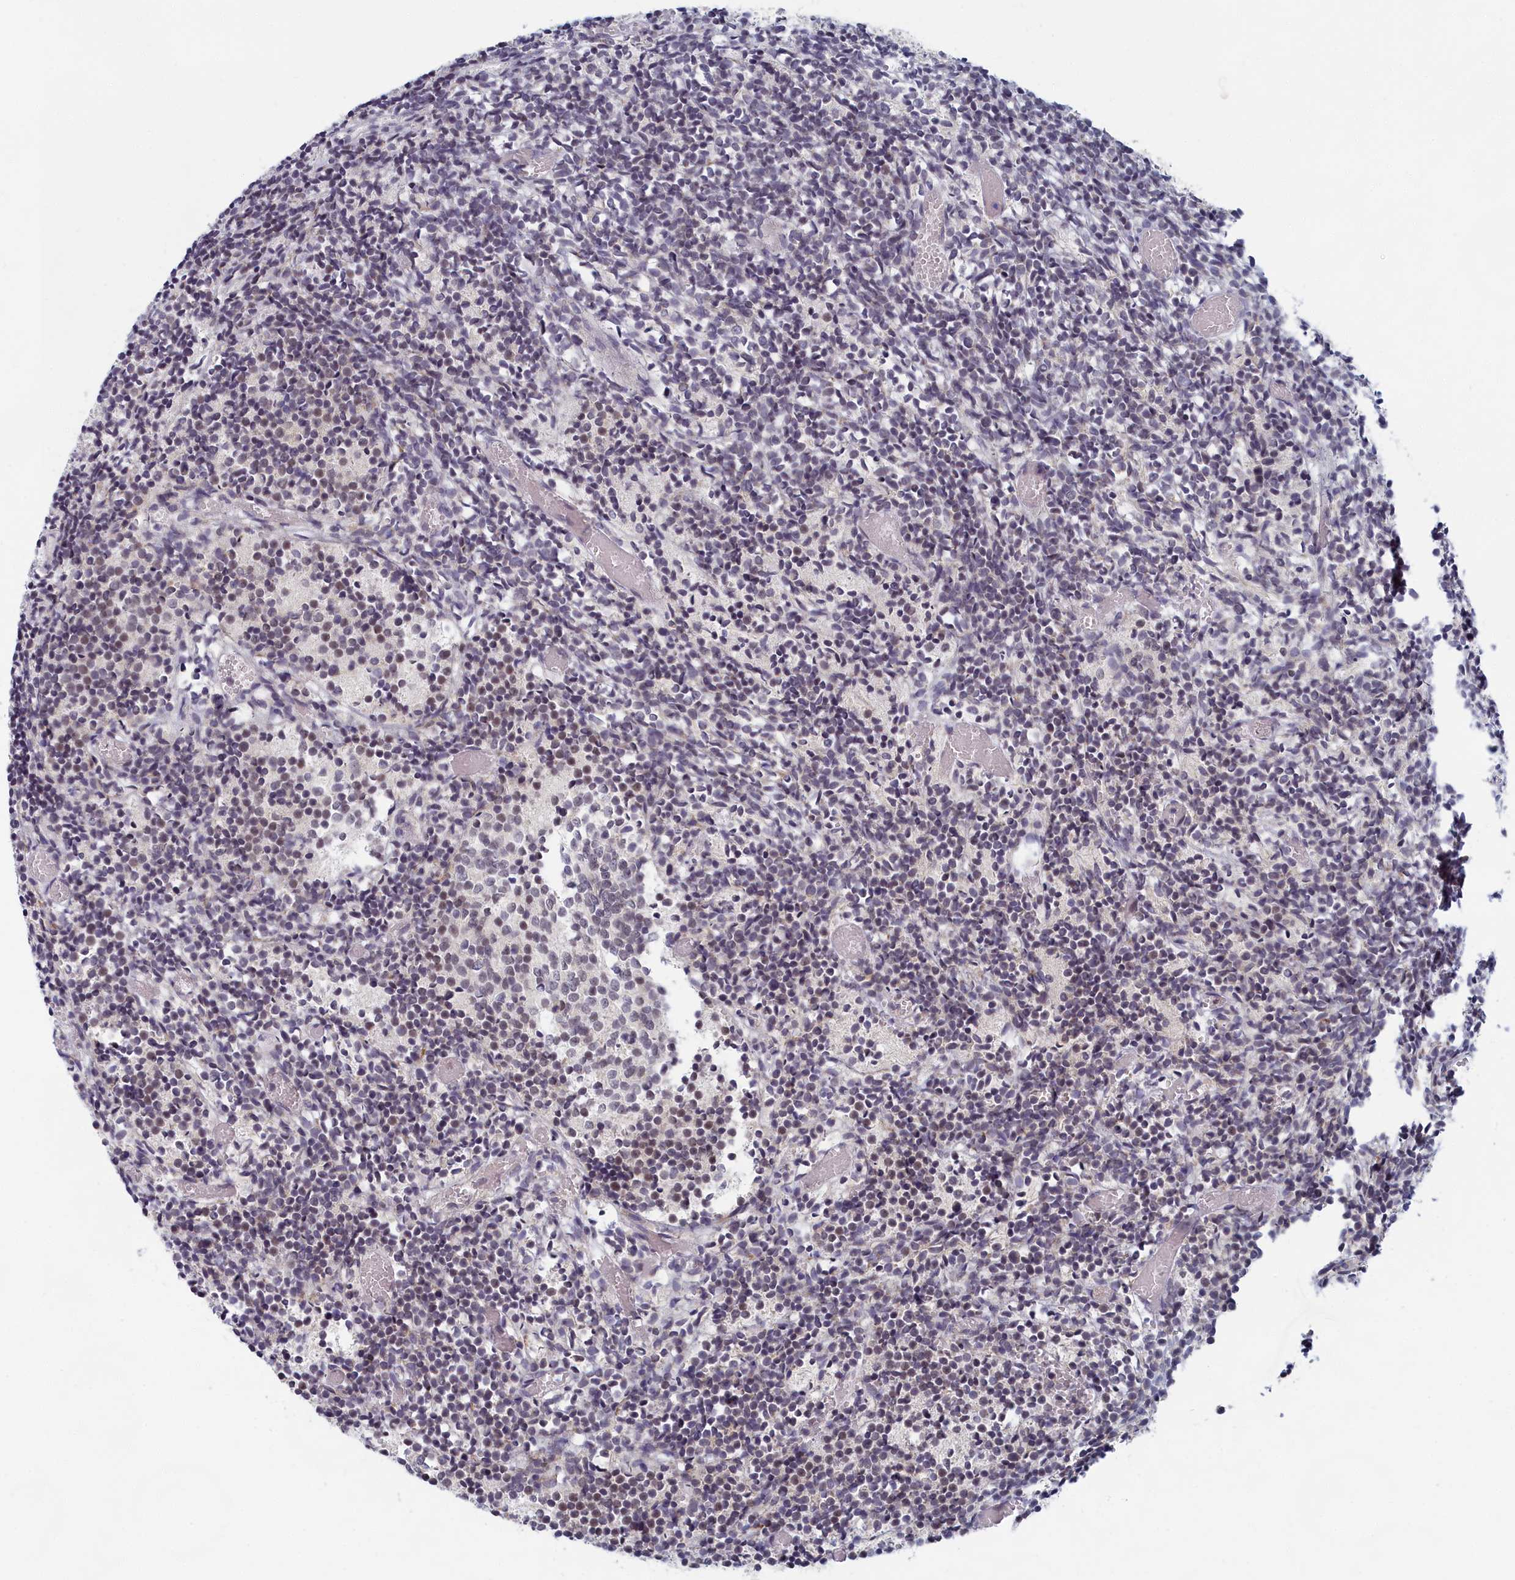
{"staining": {"intensity": "weak", "quantity": "<25%", "location": "nuclear"}, "tissue": "glioma", "cell_type": "Tumor cells", "image_type": "cancer", "snomed": [{"axis": "morphology", "description": "Glioma, malignant, Low grade"}, {"axis": "topography", "description": "Brain"}], "caption": "Immunohistochemical staining of human glioma shows no significant positivity in tumor cells. (DAB (3,3'-diaminobenzidine) immunohistochemistry (IHC) with hematoxylin counter stain).", "gene": "DNAJC17", "patient": {"sex": "female", "age": 1}}